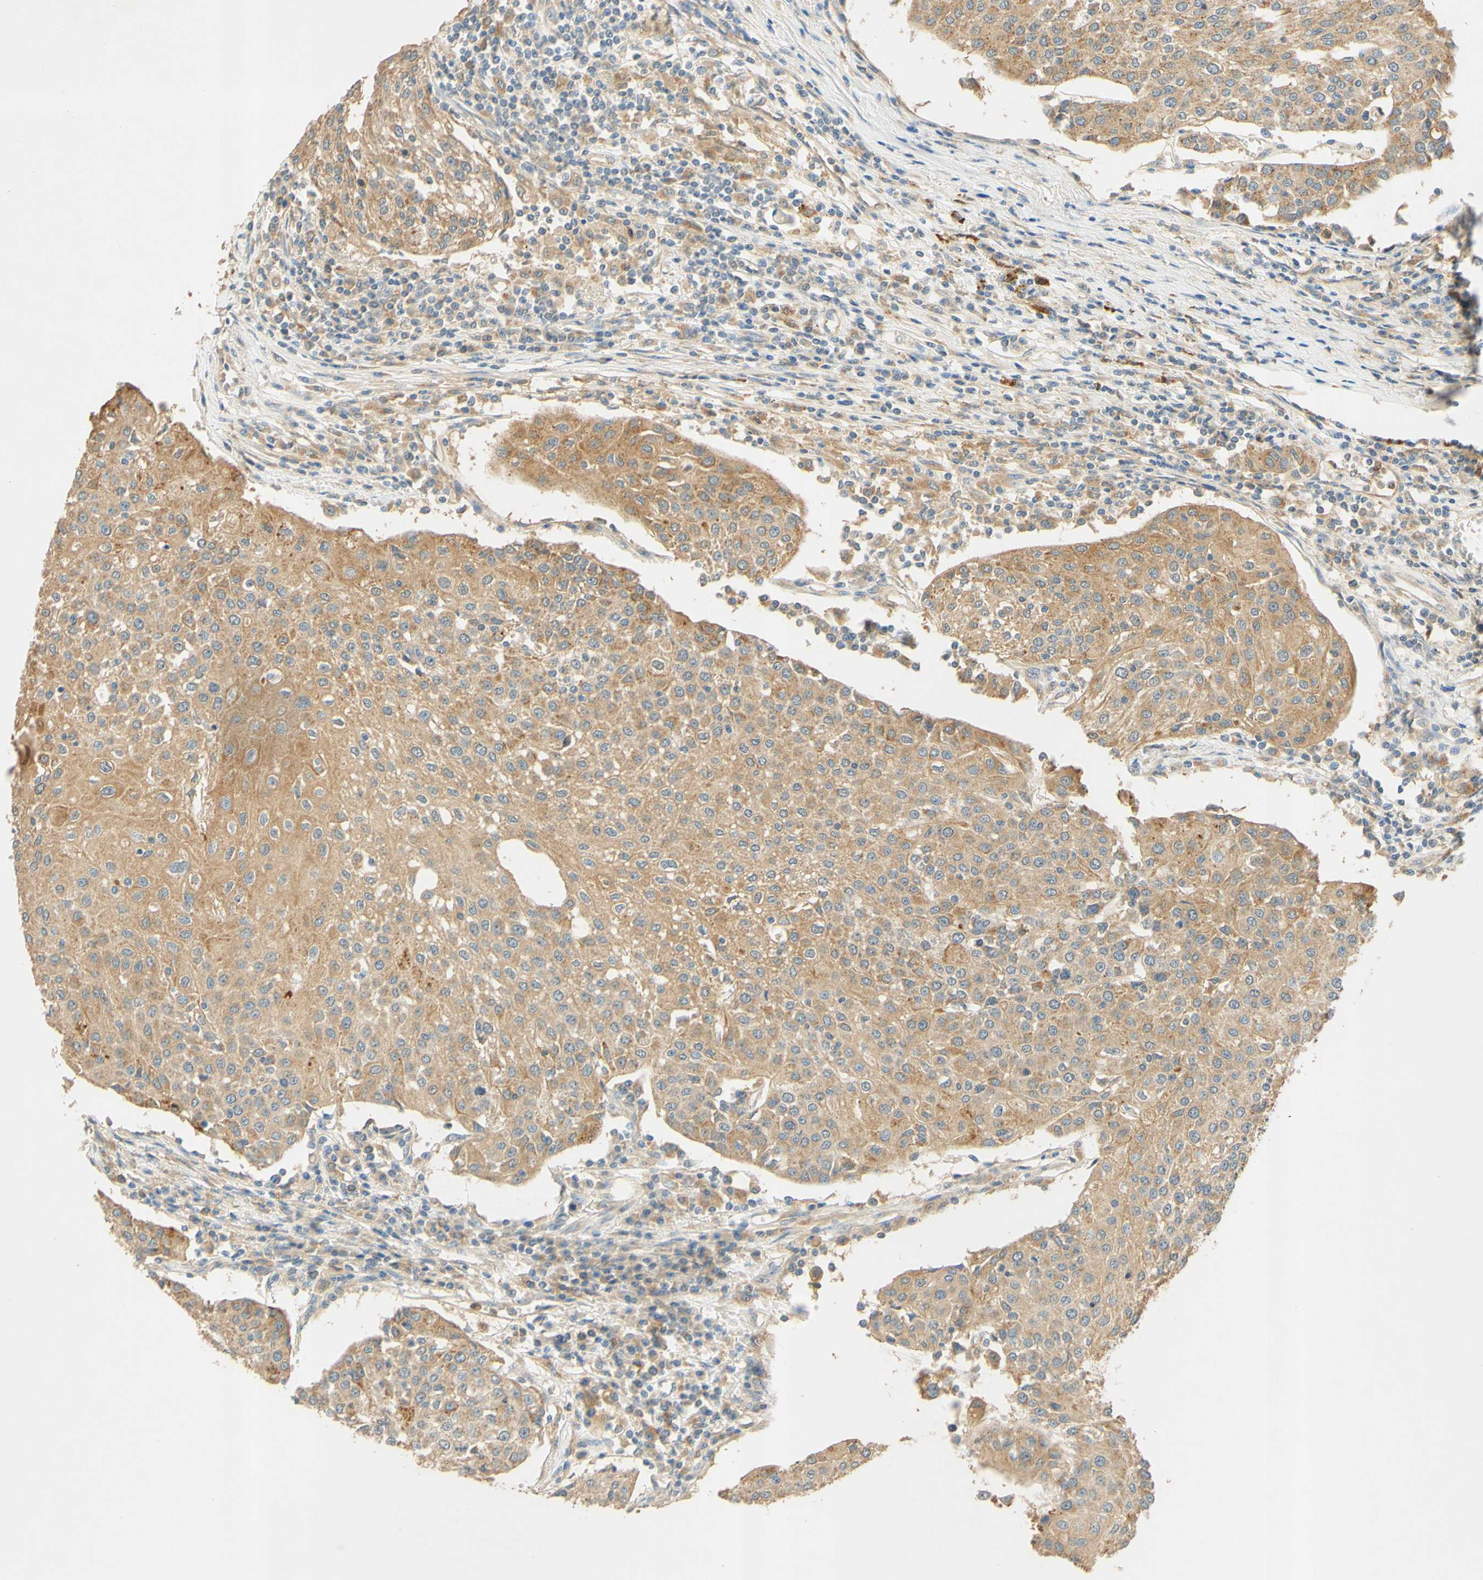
{"staining": {"intensity": "moderate", "quantity": ">75%", "location": "cytoplasmic/membranous"}, "tissue": "urothelial cancer", "cell_type": "Tumor cells", "image_type": "cancer", "snomed": [{"axis": "morphology", "description": "Urothelial carcinoma, High grade"}, {"axis": "topography", "description": "Urinary bladder"}], "caption": "A histopathology image of human urothelial carcinoma (high-grade) stained for a protein shows moderate cytoplasmic/membranous brown staining in tumor cells. (DAB (3,3'-diaminobenzidine) = brown stain, brightfield microscopy at high magnification).", "gene": "ENTREP2", "patient": {"sex": "female", "age": 85}}